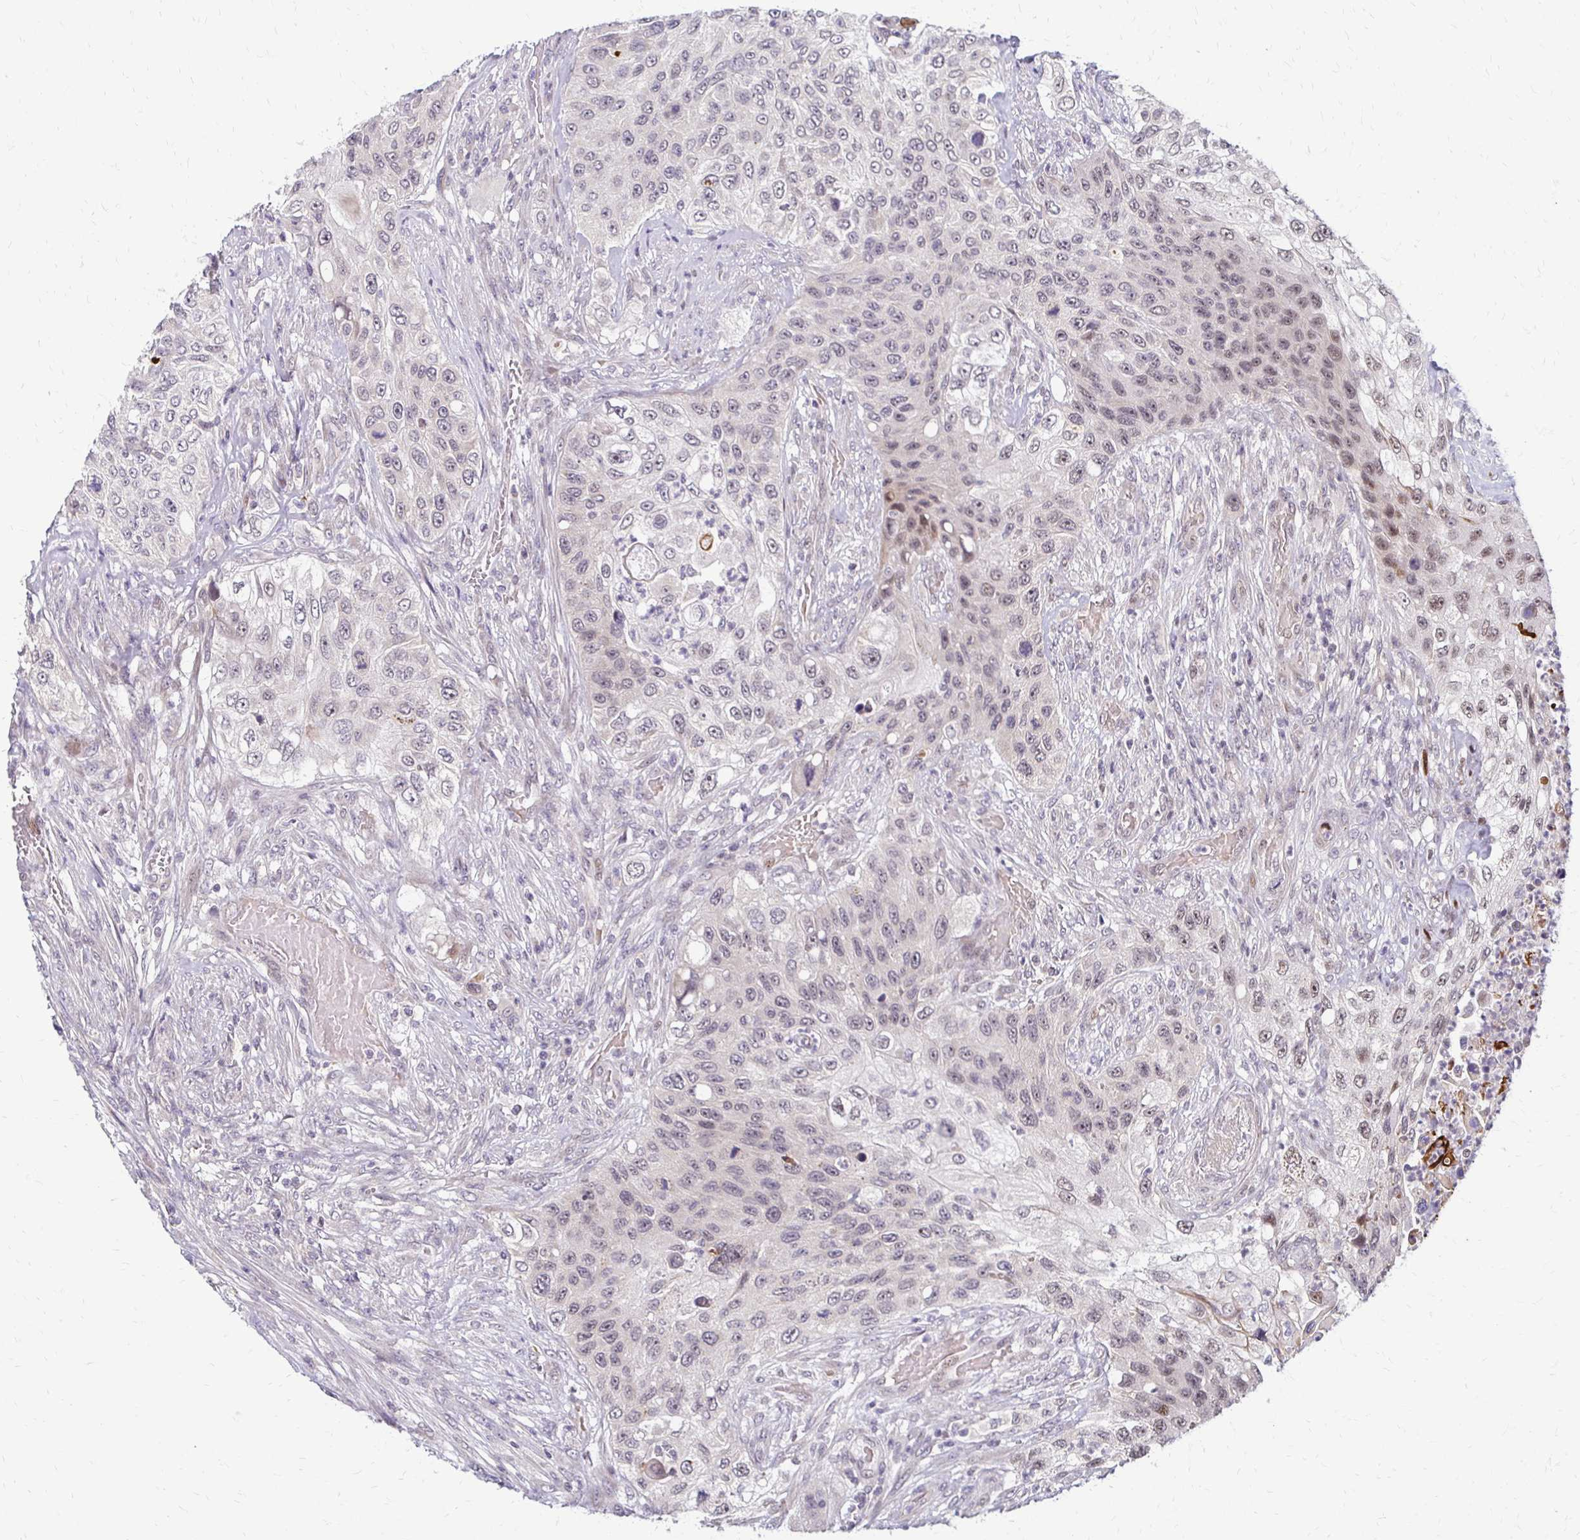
{"staining": {"intensity": "moderate", "quantity": "<25%", "location": "nuclear"}, "tissue": "urothelial cancer", "cell_type": "Tumor cells", "image_type": "cancer", "snomed": [{"axis": "morphology", "description": "Urothelial carcinoma, High grade"}, {"axis": "topography", "description": "Urinary bladder"}], "caption": "A high-resolution micrograph shows immunohistochemistry (IHC) staining of urothelial carcinoma (high-grade), which demonstrates moderate nuclear staining in about <25% of tumor cells. The staining was performed using DAB (3,3'-diaminobenzidine), with brown indicating positive protein expression. Nuclei are stained blue with hematoxylin.", "gene": "TRIR", "patient": {"sex": "female", "age": 60}}